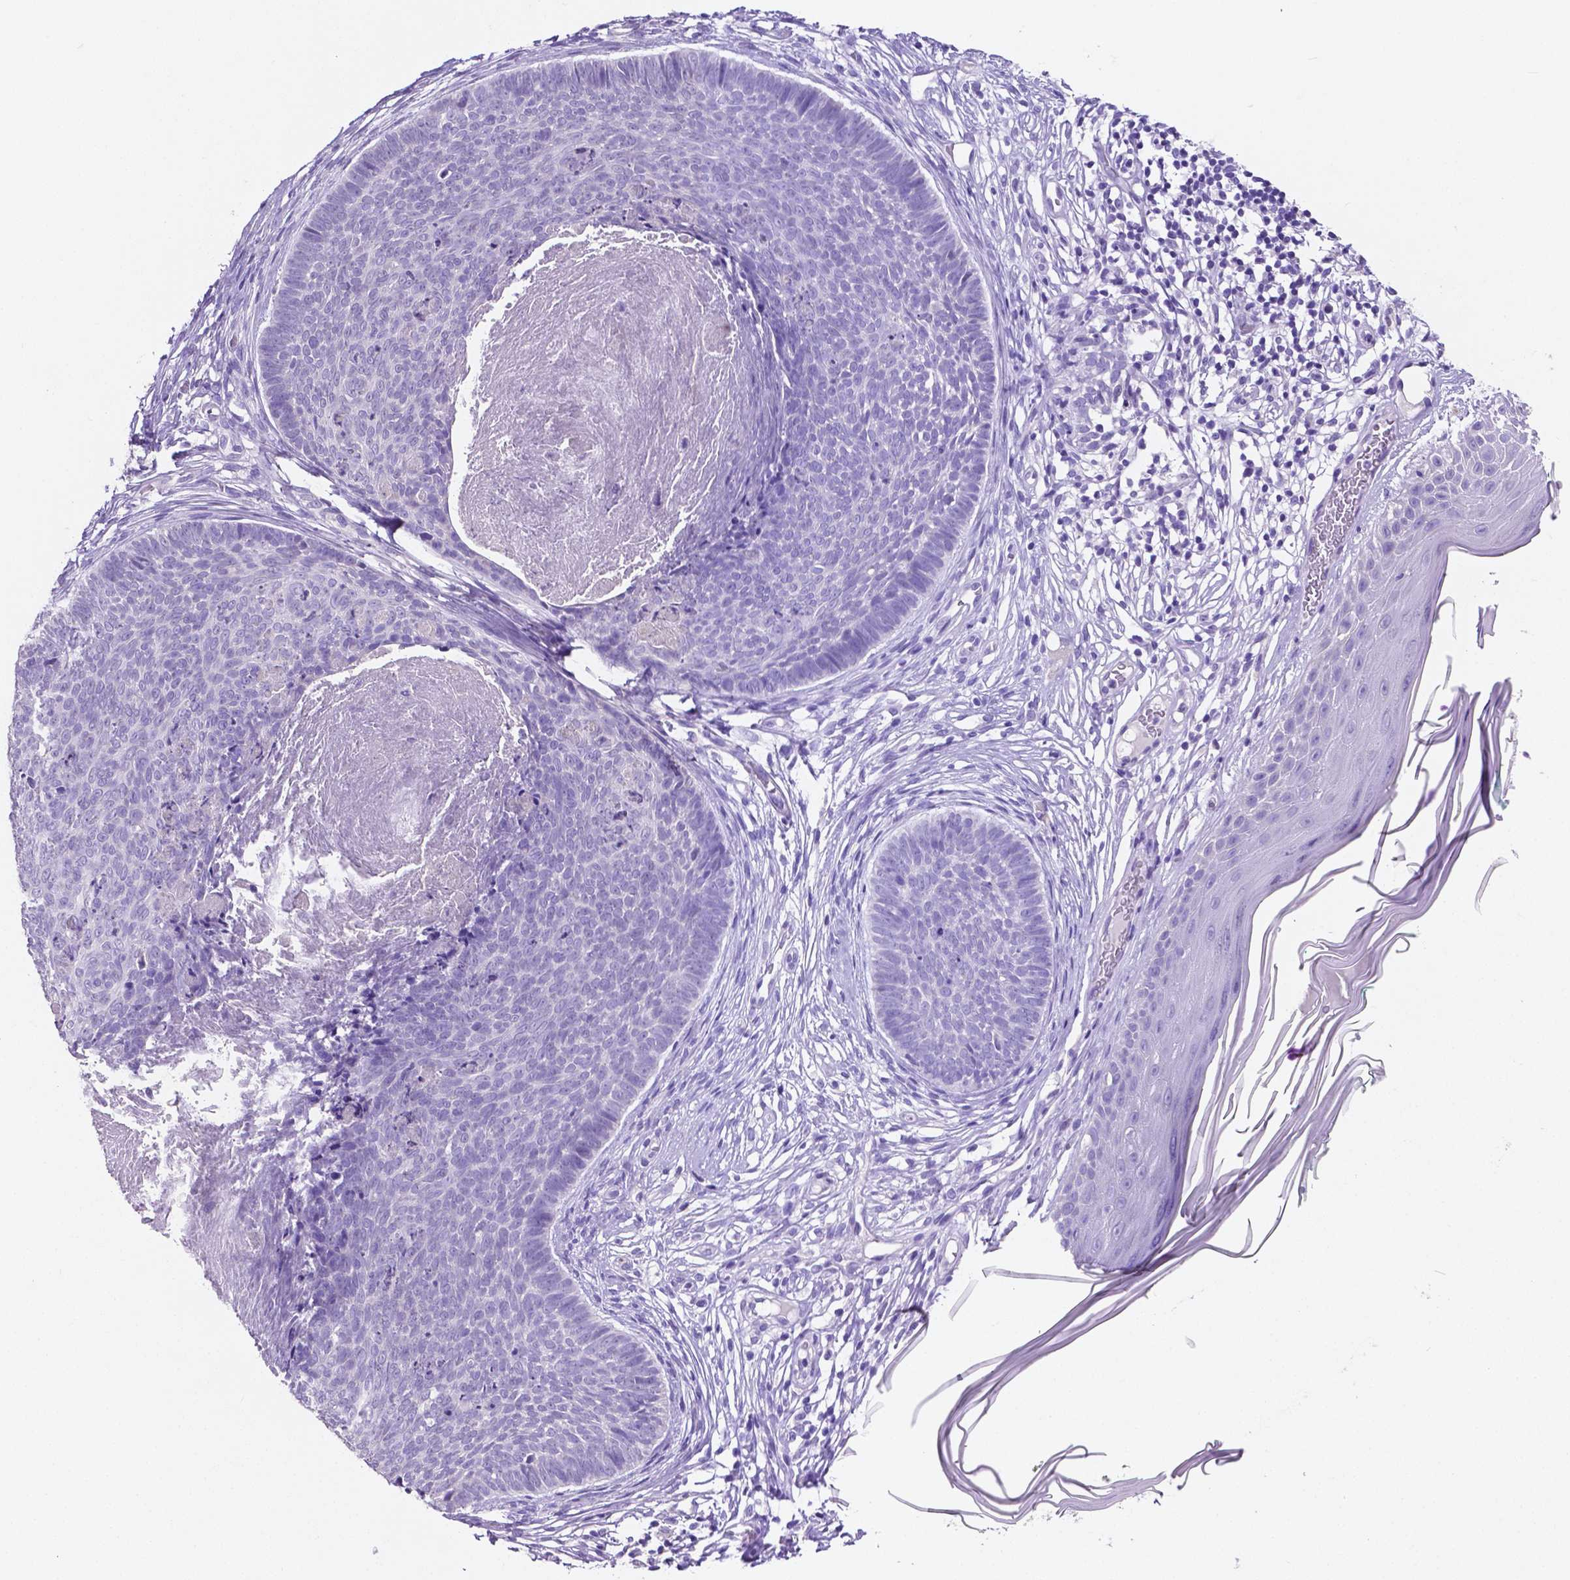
{"staining": {"intensity": "negative", "quantity": "none", "location": "none"}, "tissue": "skin cancer", "cell_type": "Tumor cells", "image_type": "cancer", "snomed": [{"axis": "morphology", "description": "Basal cell carcinoma"}, {"axis": "topography", "description": "Skin"}], "caption": "DAB immunohistochemical staining of skin cancer exhibits no significant staining in tumor cells.", "gene": "SLC22A2", "patient": {"sex": "male", "age": 85}}